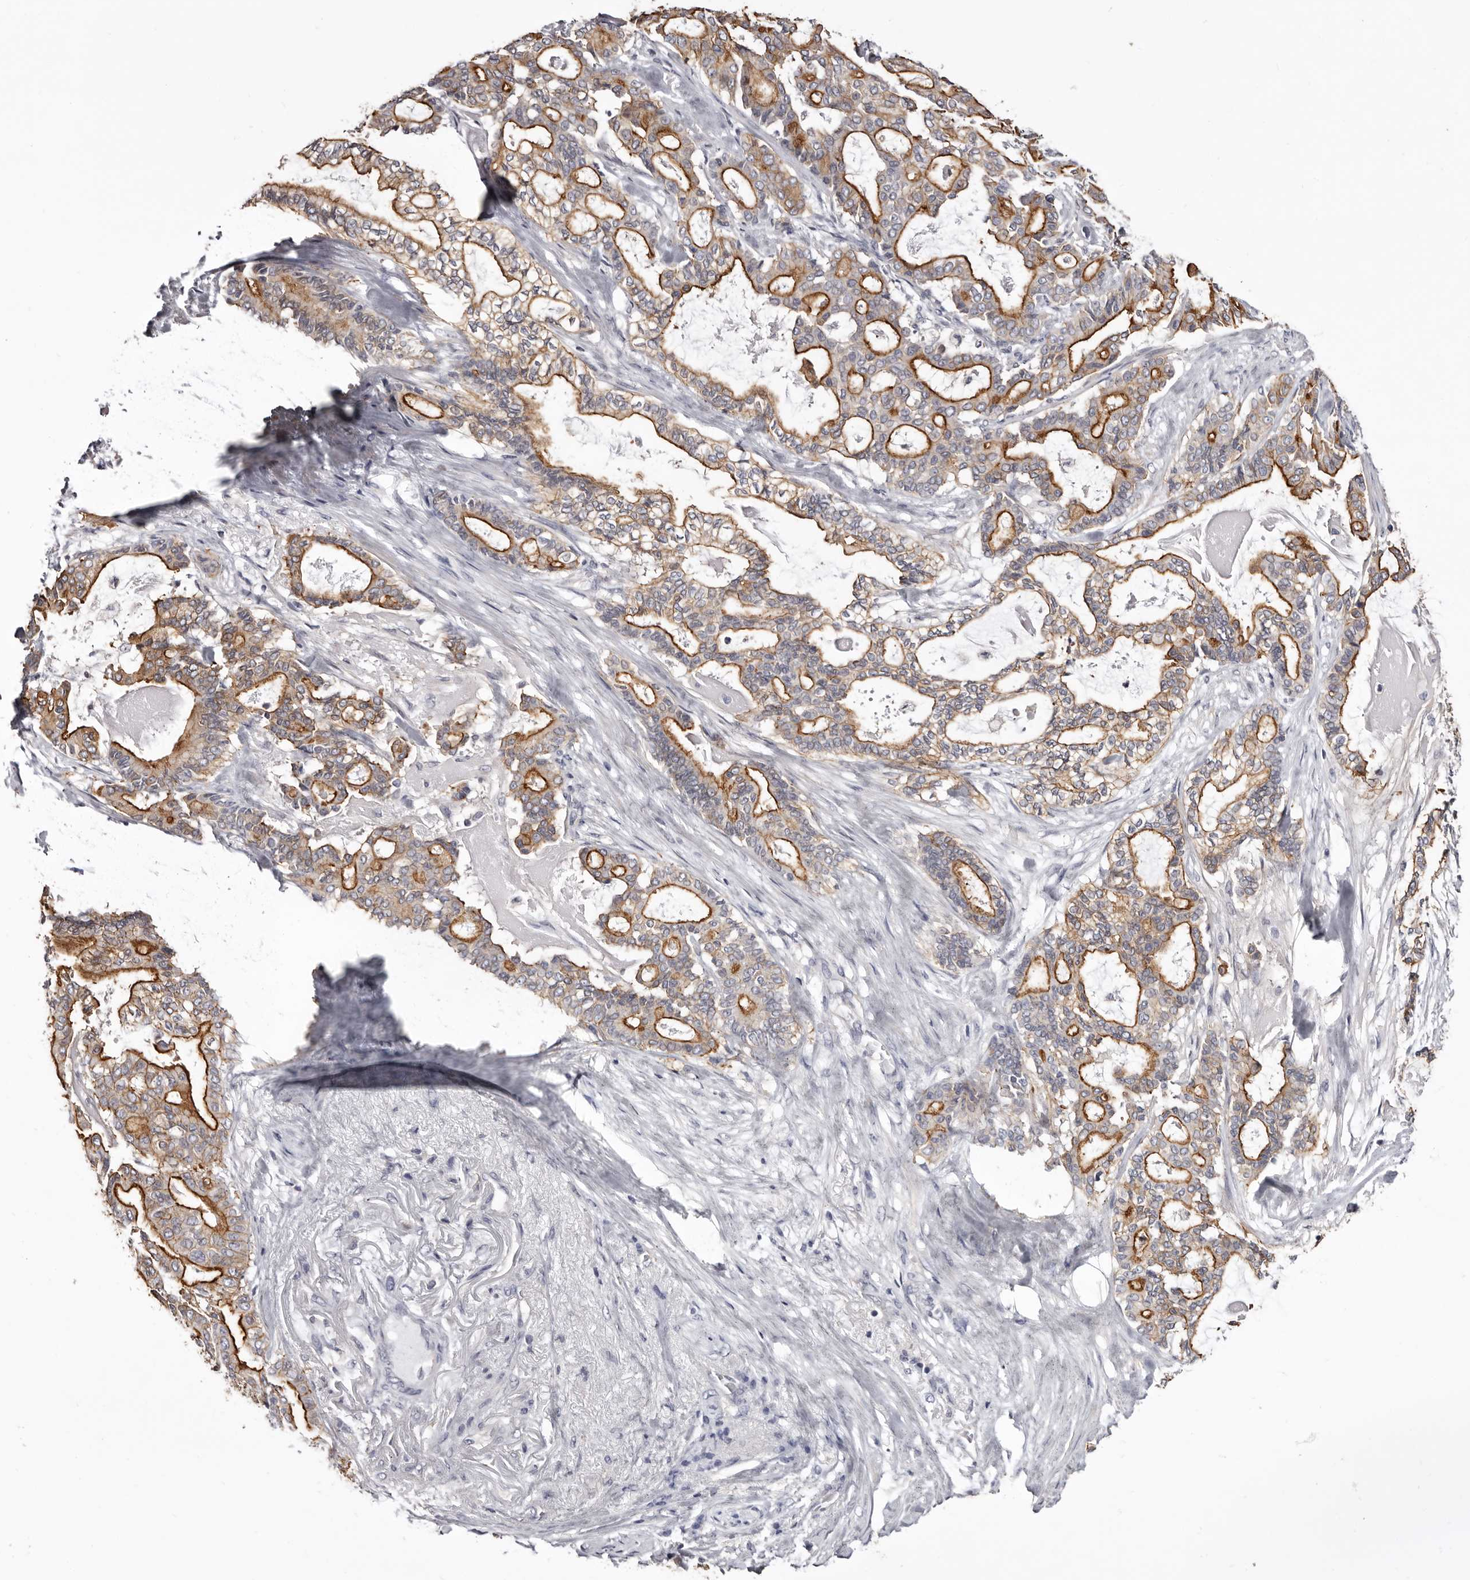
{"staining": {"intensity": "strong", "quantity": ">75%", "location": "cytoplasmic/membranous"}, "tissue": "pancreatic cancer", "cell_type": "Tumor cells", "image_type": "cancer", "snomed": [{"axis": "morphology", "description": "Adenocarcinoma, NOS"}, {"axis": "topography", "description": "Pancreas"}], "caption": "This photomicrograph exhibits immunohistochemistry (IHC) staining of human pancreatic cancer (adenocarcinoma), with high strong cytoplasmic/membranous expression in approximately >75% of tumor cells.", "gene": "LAD1", "patient": {"sex": "male", "age": 63}}